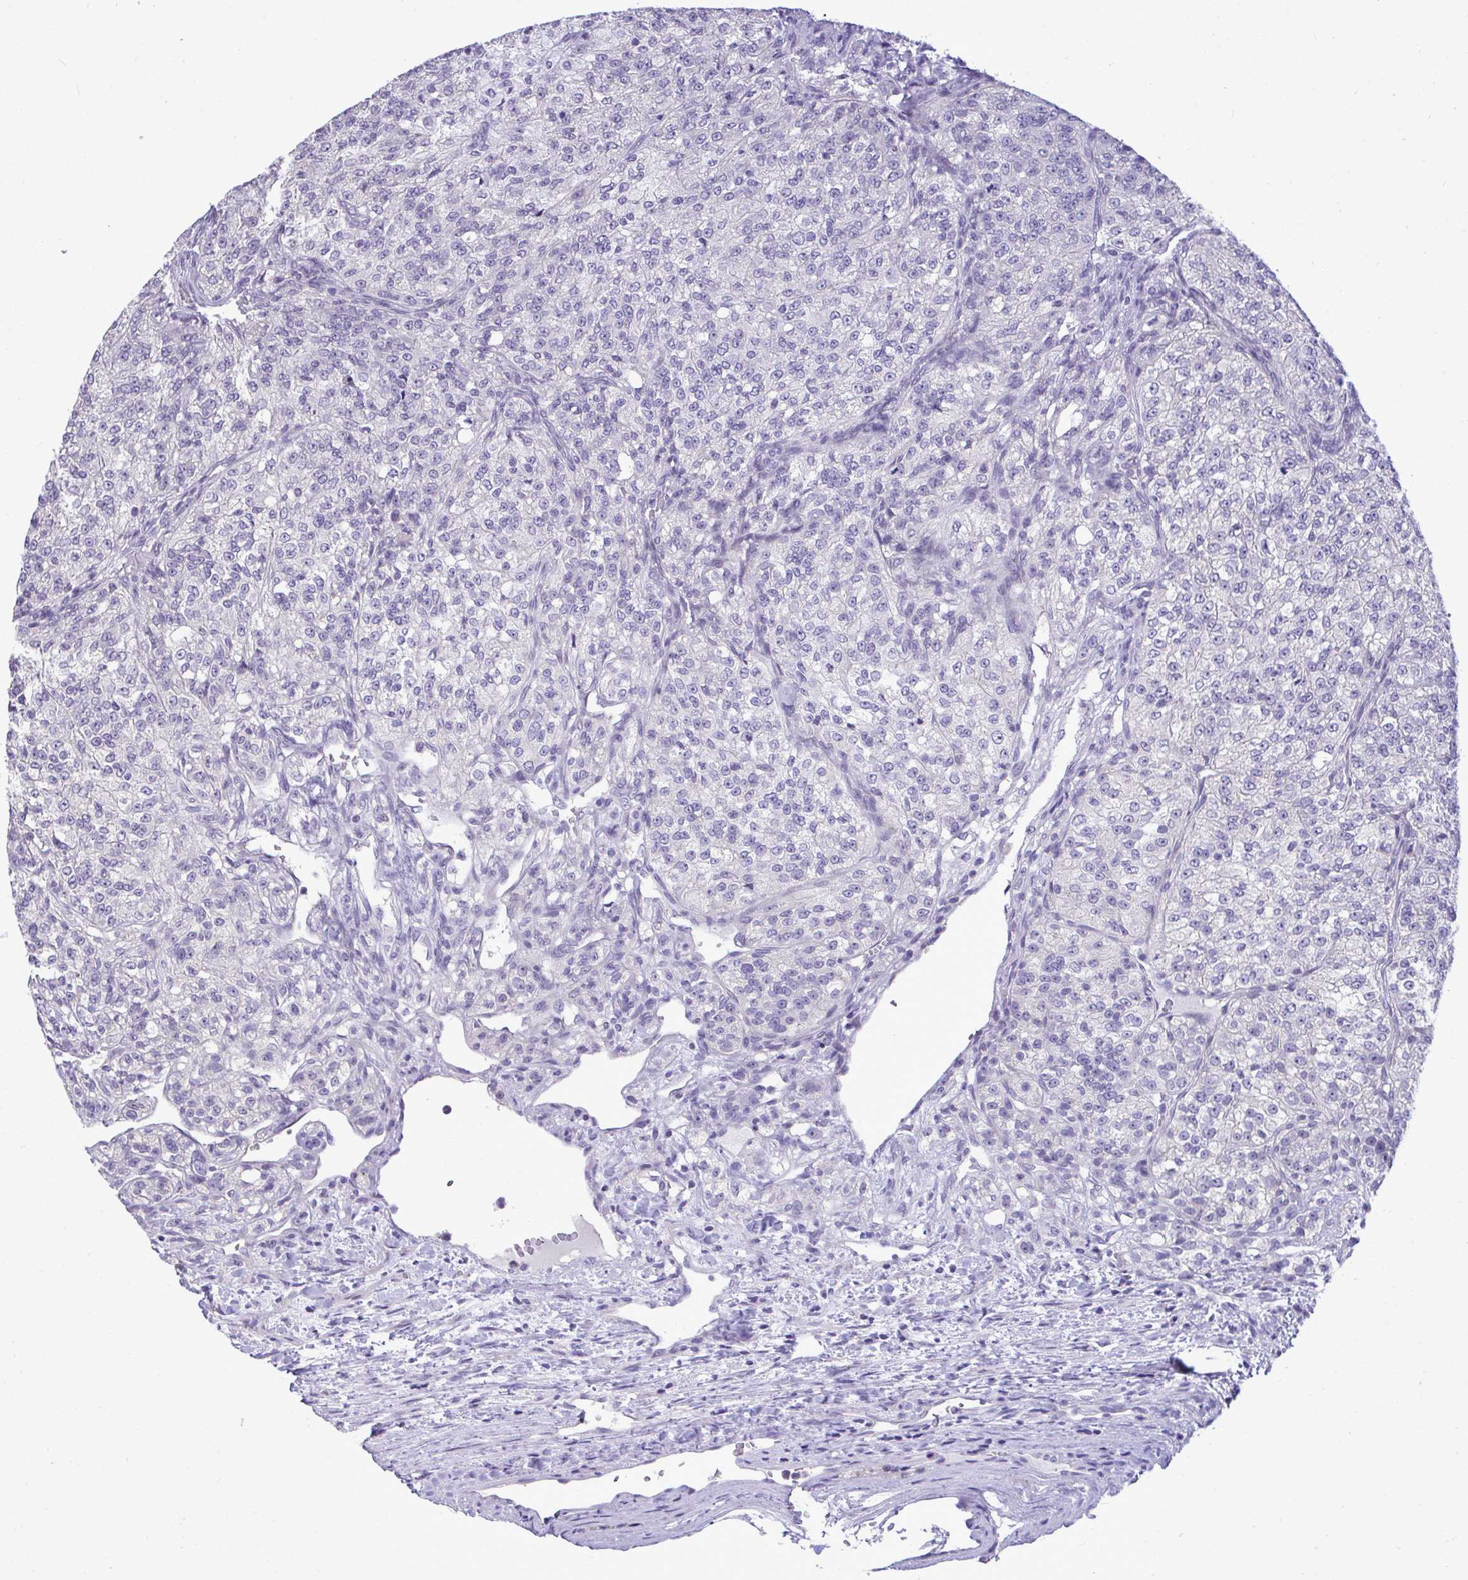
{"staining": {"intensity": "negative", "quantity": "none", "location": "none"}, "tissue": "renal cancer", "cell_type": "Tumor cells", "image_type": "cancer", "snomed": [{"axis": "morphology", "description": "Adenocarcinoma, NOS"}, {"axis": "topography", "description": "Kidney"}], "caption": "Protein analysis of renal cancer (adenocarcinoma) reveals no significant expression in tumor cells.", "gene": "PIGK", "patient": {"sex": "female", "age": 63}}